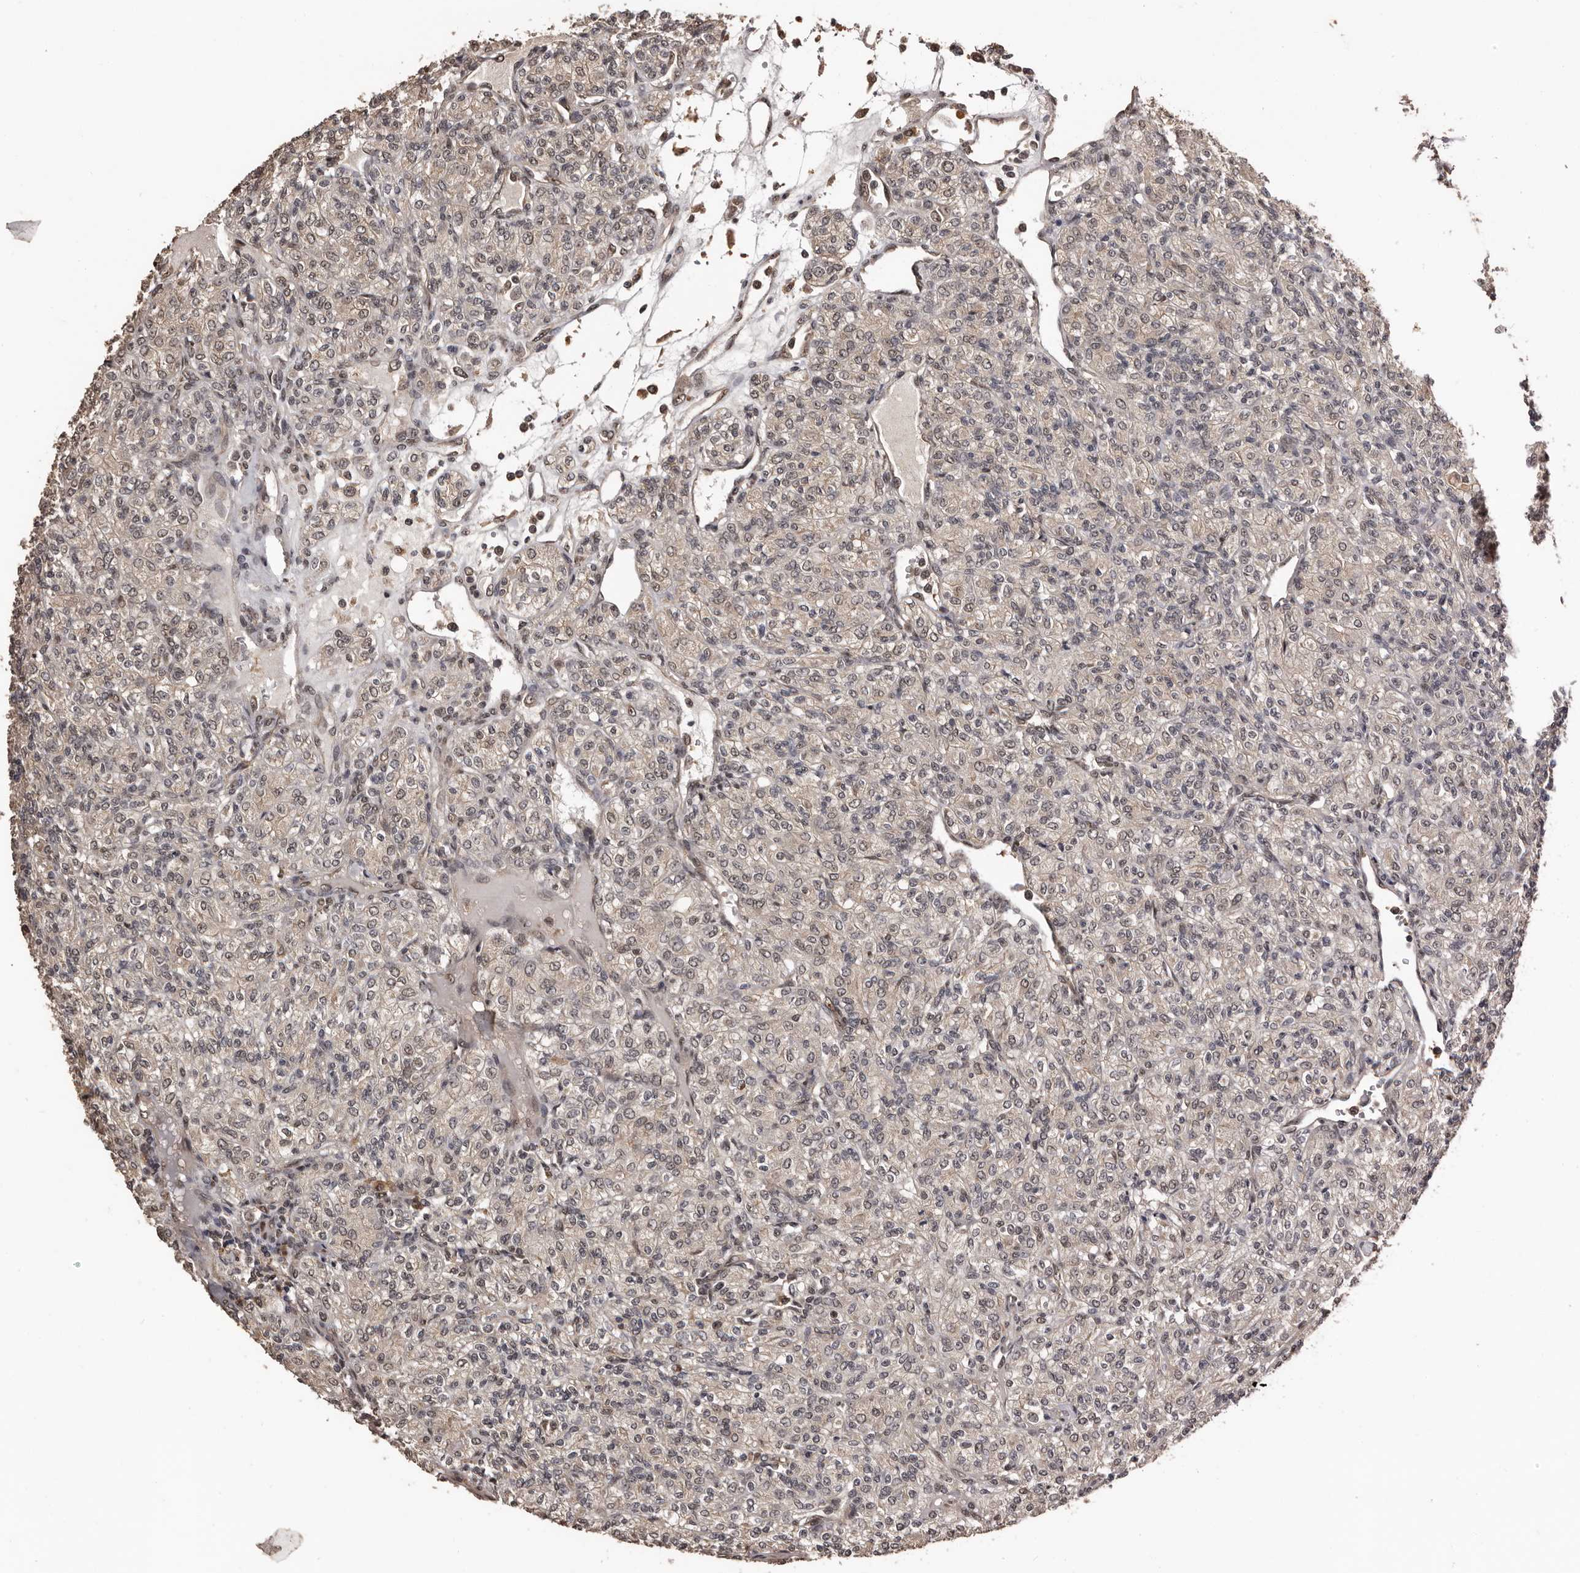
{"staining": {"intensity": "weak", "quantity": "<25%", "location": "nuclear"}, "tissue": "renal cancer", "cell_type": "Tumor cells", "image_type": "cancer", "snomed": [{"axis": "morphology", "description": "Adenocarcinoma, NOS"}, {"axis": "topography", "description": "Kidney"}], "caption": "Photomicrograph shows no protein expression in tumor cells of adenocarcinoma (renal) tissue.", "gene": "VPS37A", "patient": {"sex": "male", "age": 77}}